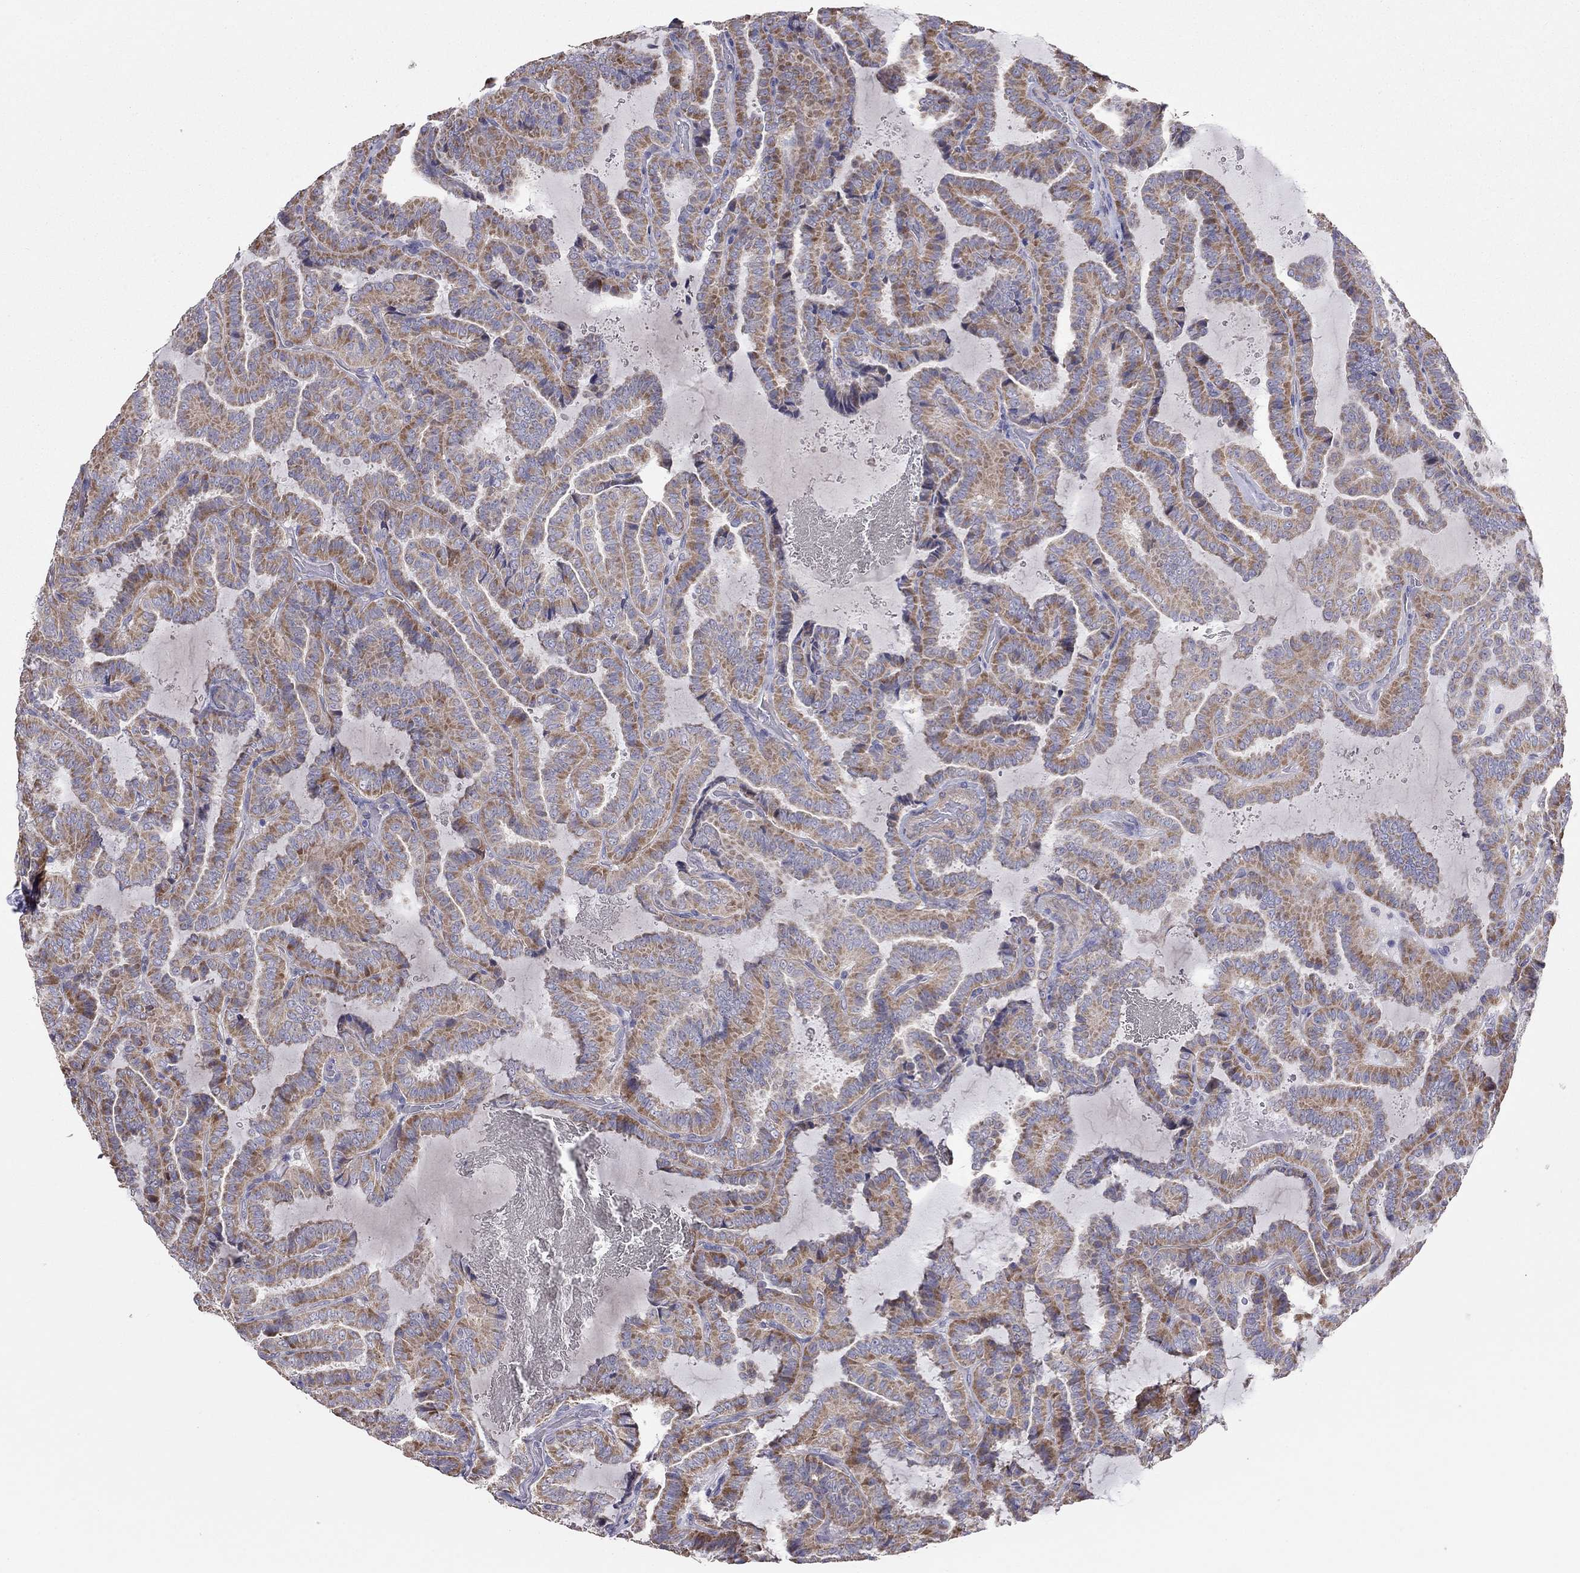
{"staining": {"intensity": "moderate", "quantity": ">75%", "location": "cytoplasmic/membranous"}, "tissue": "thyroid cancer", "cell_type": "Tumor cells", "image_type": "cancer", "snomed": [{"axis": "morphology", "description": "Papillary adenocarcinoma, NOS"}, {"axis": "topography", "description": "Thyroid gland"}], "caption": "Human thyroid papillary adenocarcinoma stained for a protein (brown) shows moderate cytoplasmic/membranous positive positivity in approximately >75% of tumor cells.", "gene": "SYTL2", "patient": {"sex": "female", "age": 39}}